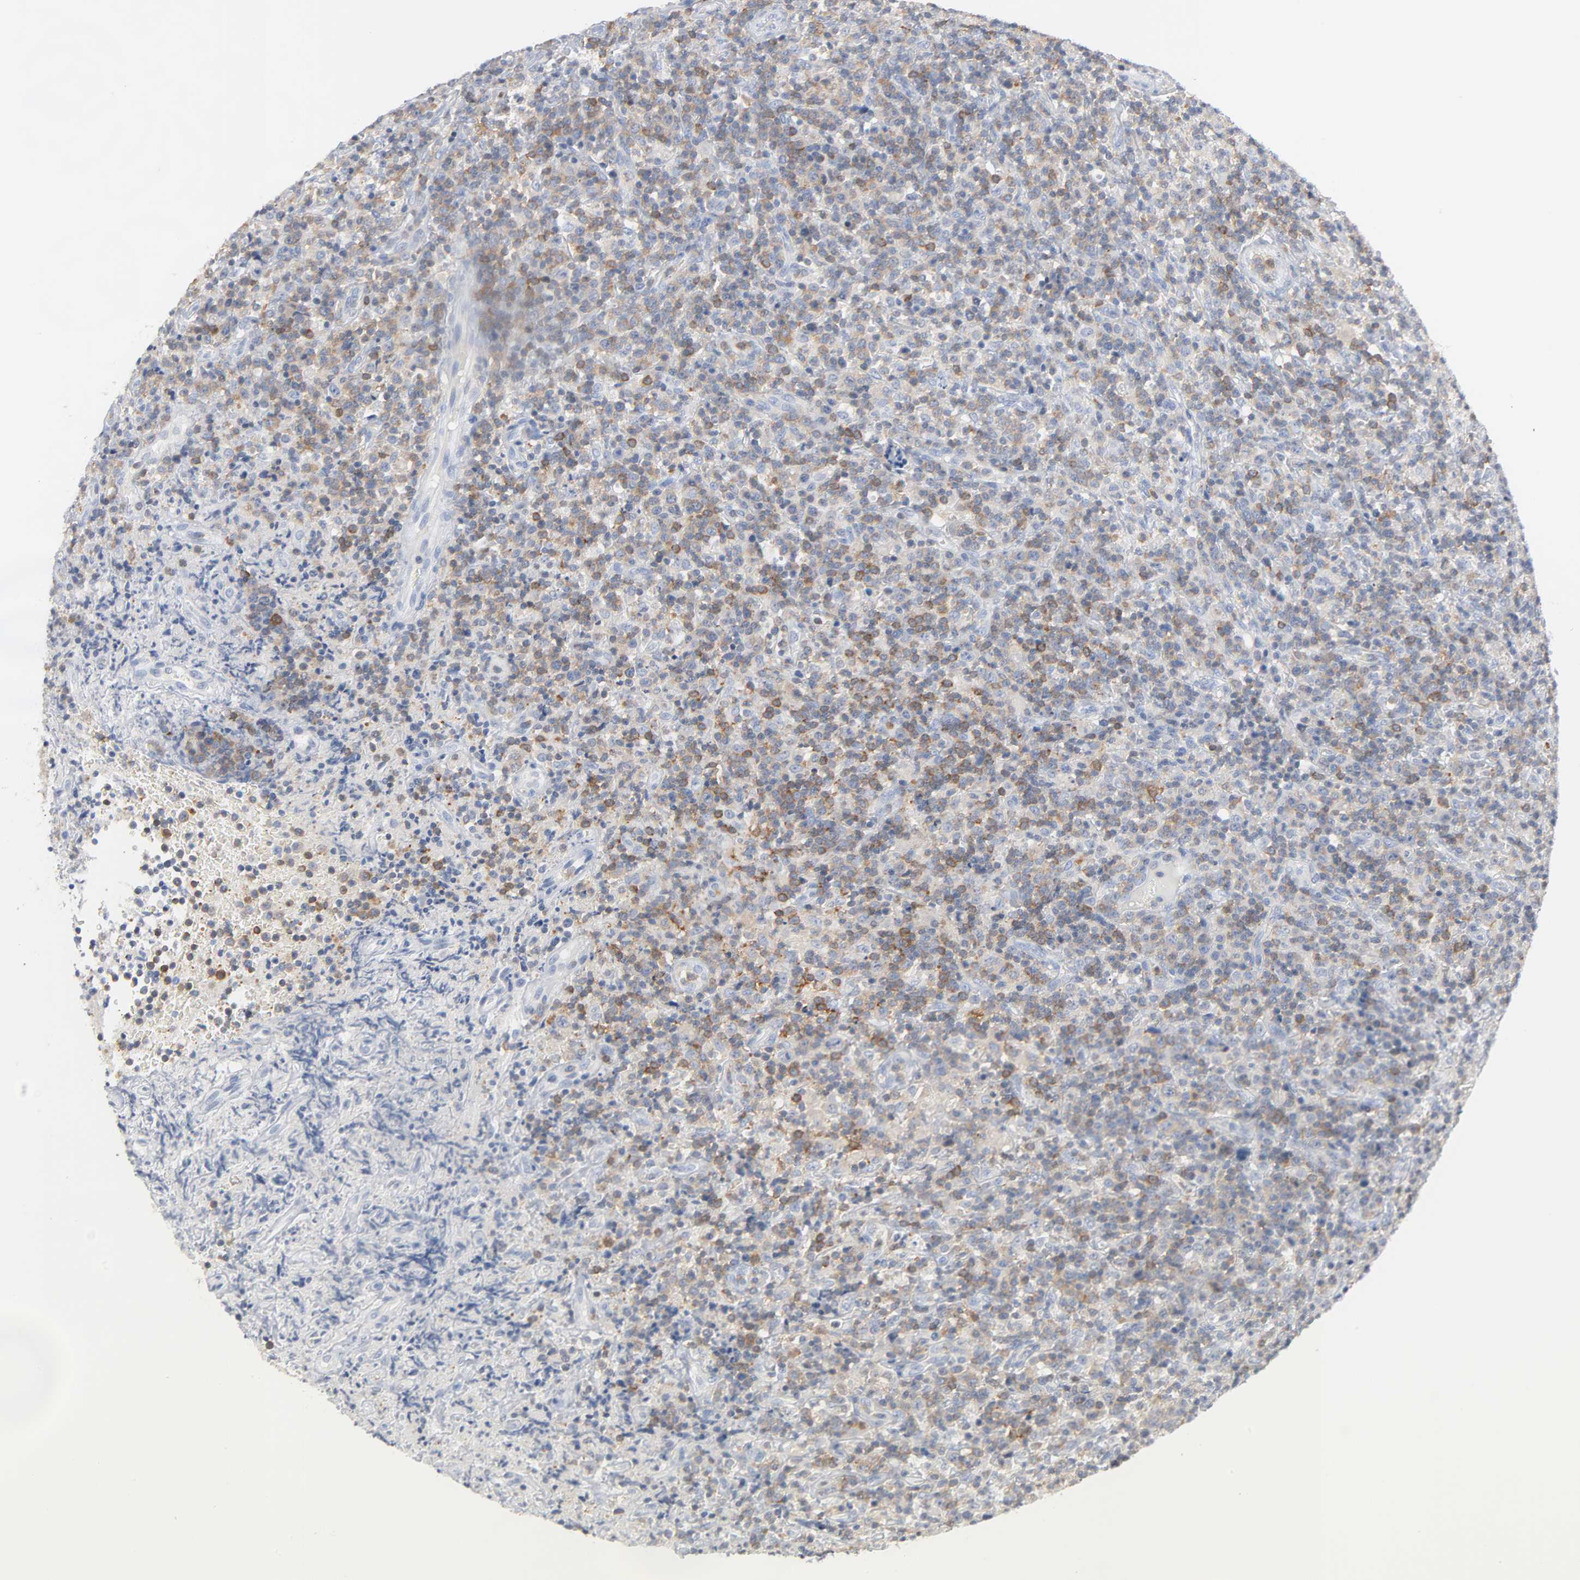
{"staining": {"intensity": "negative", "quantity": "none", "location": "none"}, "tissue": "lymphoma", "cell_type": "Tumor cells", "image_type": "cancer", "snomed": [{"axis": "morphology", "description": "Hodgkin's disease, NOS"}, {"axis": "topography", "description": "Lymph node"}], "caption": "Image shows no significant protein staining in tumor cells of lymphoma. (DAB IHC with hematoxylin counter stain).", "gene": "PTK2B", "patient": {"sex": "male", "age": 65}}